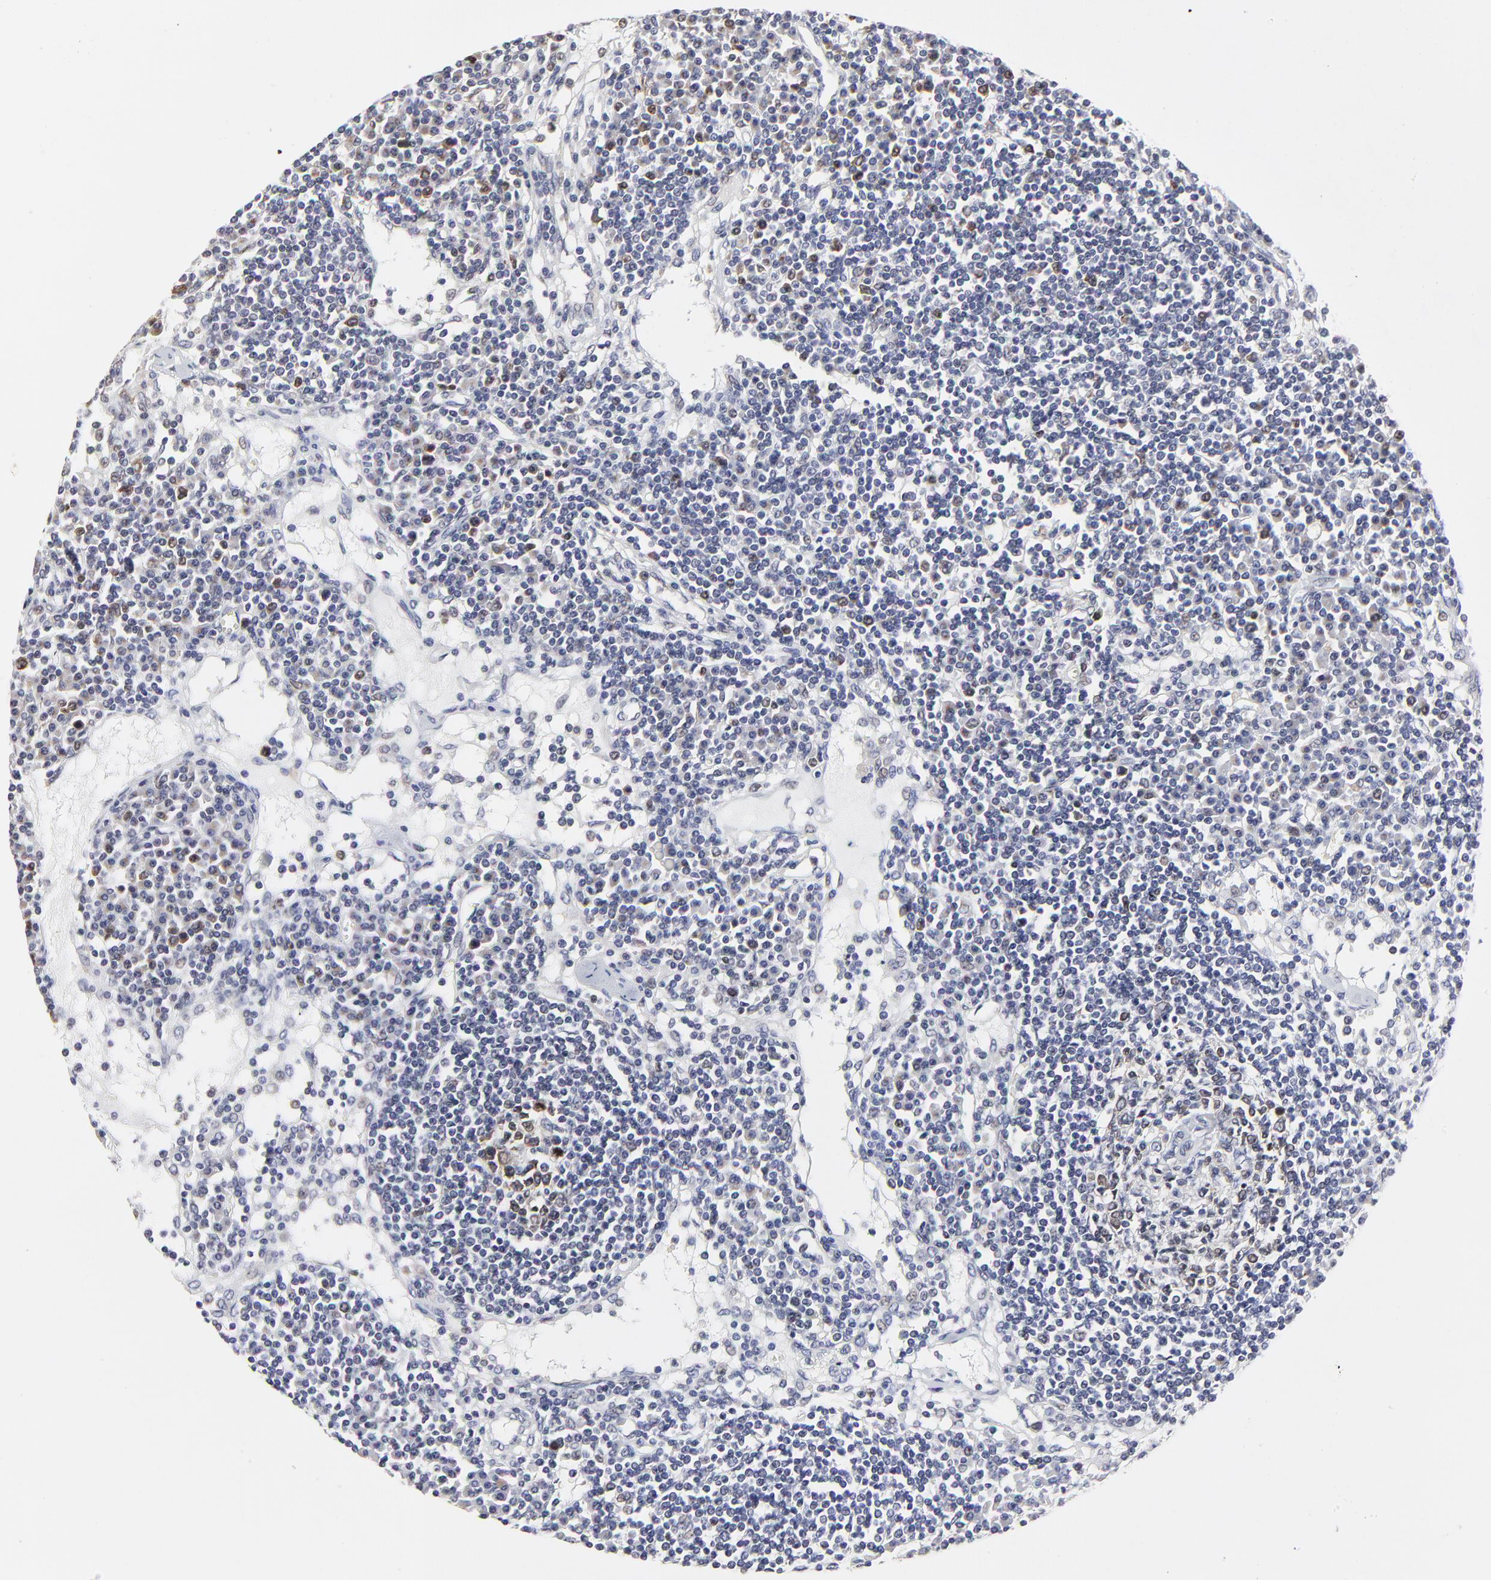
{"staining": {"intensity": "moderate", "quantity": "<25%", "location": "cytoplasmic/membranous"}, "tissue": "lymph node", "cell_type": "Non-germinal center cells", "image_type": "normal", "snomed": [{"axis": "morphology", "description": "Normal tissue, NOS"}, {"axis": "topography", "description": "Lymph node"}], "caption": "This photomicrograph shows benign lymph node stained with immunohistochemistry to label a protein in brown. The cytoplasmic/membranous of non-germinal center cells show moderate positivity for the protein. Nuclei are counter-stained blue.", "gene": "NCAPH", "patient": {"sex": "female", "age": 62}}